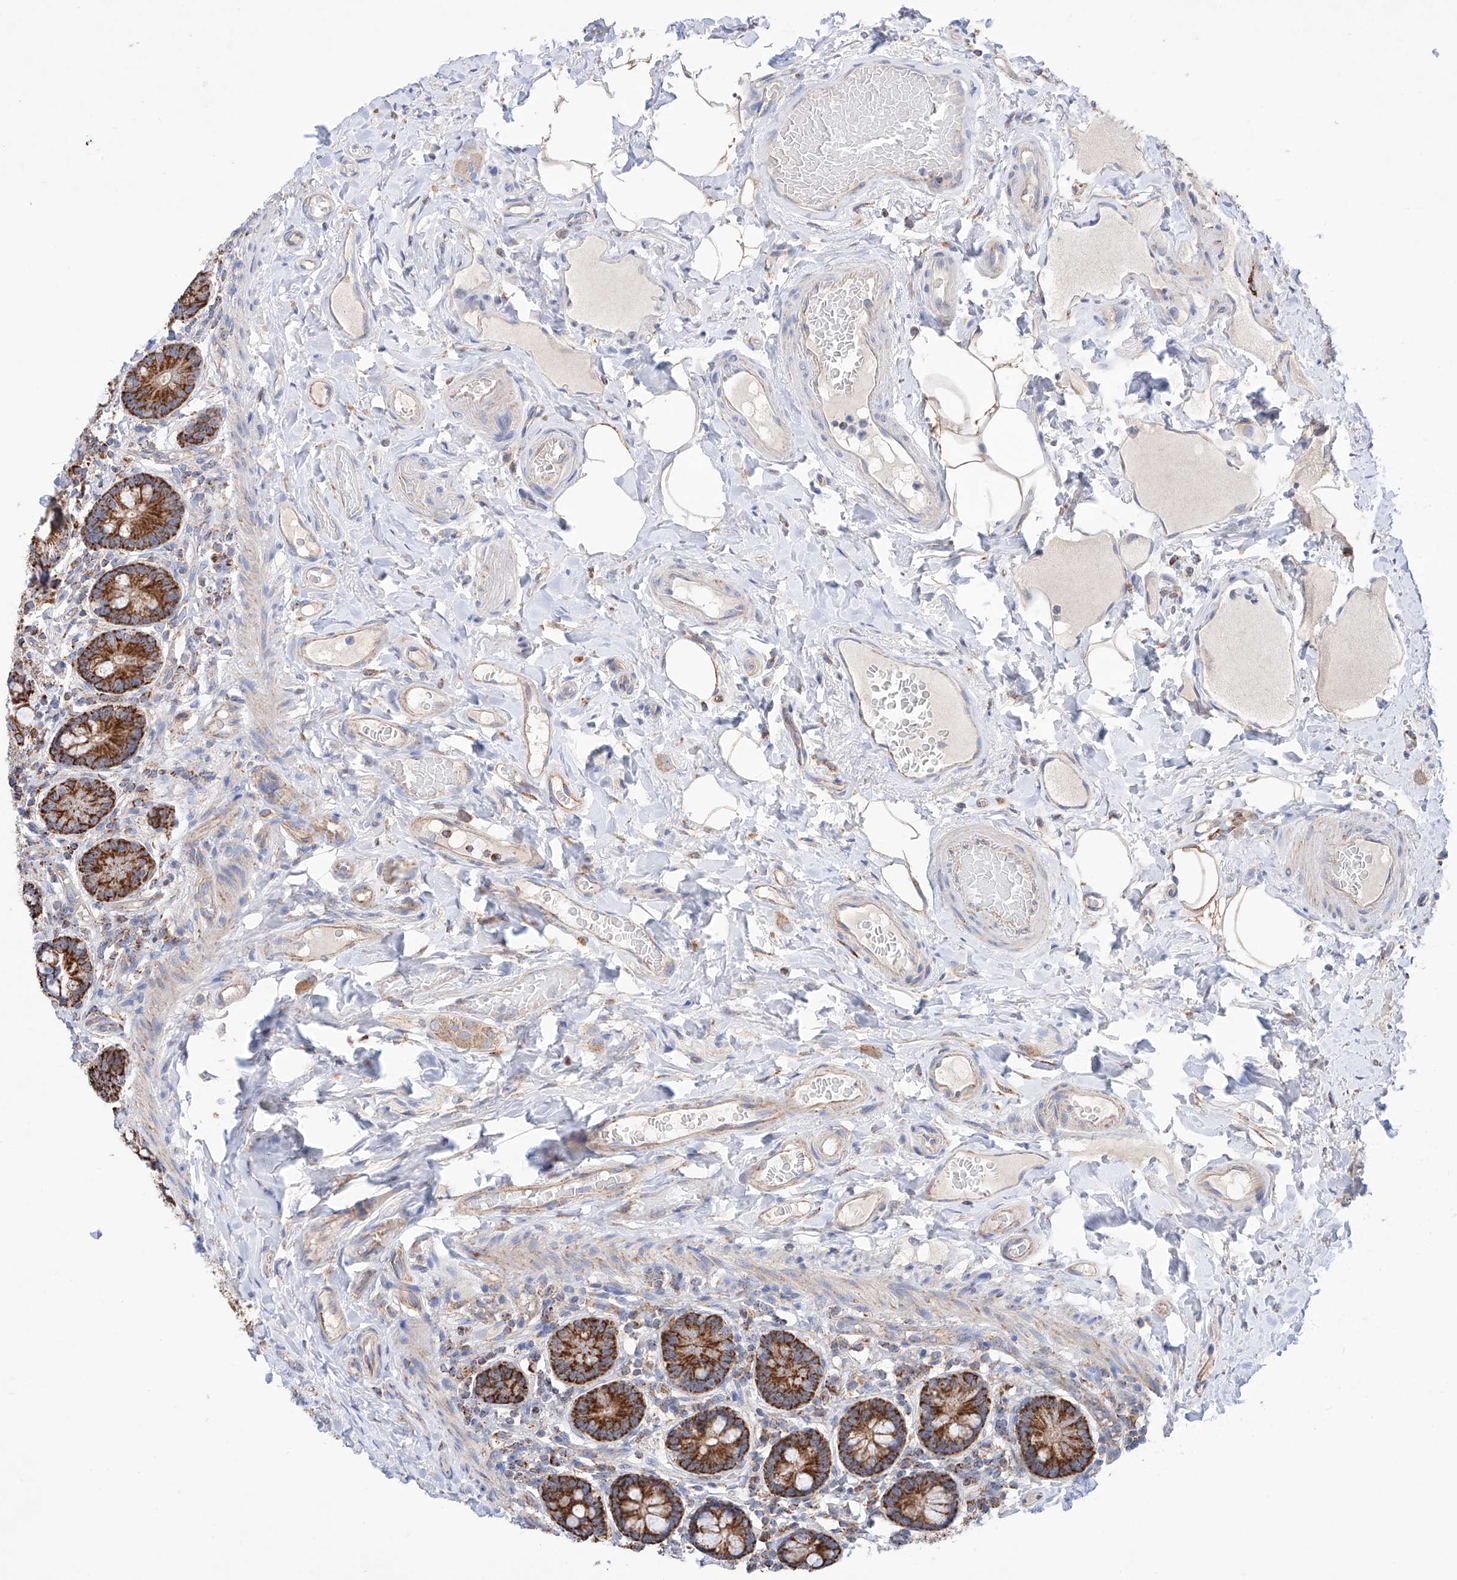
{"staining": {"intensity": "strong", "quantity": ">75%", "location": "cytoplasmic/membranous"}, "tissue": "small intestine", "cell_type": "Glandular cells", "image_type": "normal", "snomed": [{"axis": "morphology", "description": "Normal tissue, NOS"}, {"axis": "topography", "description": "Small intestine"}], "caption": "A high amount of strong cytoplasmic/membranous staining is seen in about >75% of glandular cells in benign small intestine. The staining was performed using DAB, with brown indicating positive protein expression. Nuclei are stained blue with hematoxylin.", "gene": "KTI12", "patient": {"sex": "female", "age": 64}}